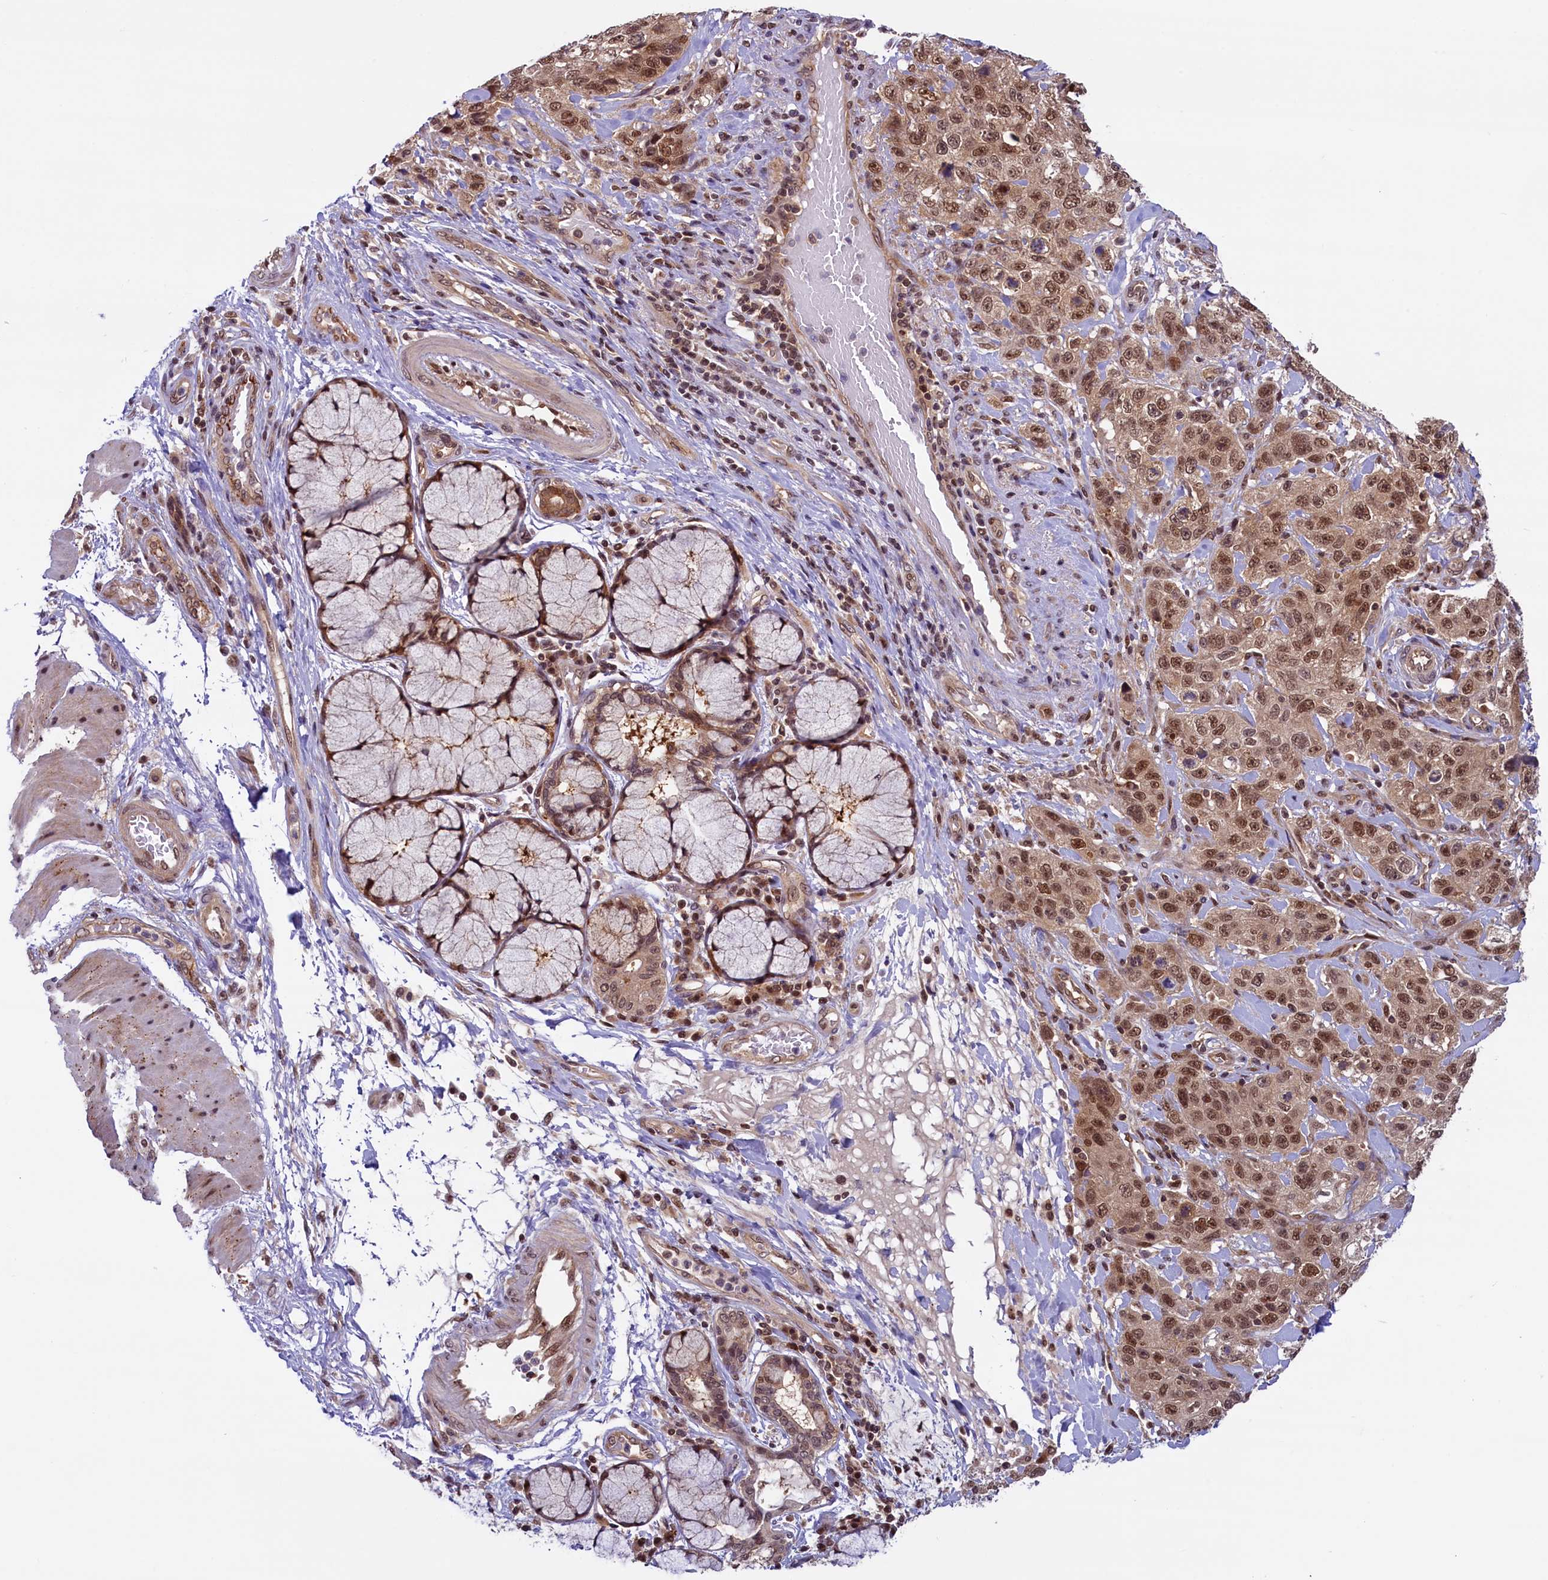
{"staining": {"intensity": "moderate", "quantity": ">75%", "location": "cytoplasmic/membranous,nuclear"}, "tissue": "stomach cancer", "cell_type": "Tumor cells", "image_type": "cancer", "snomed": [{"axis": "morphology", "description": "Adenocarcinoma, NOS"}, {"axis": "topography", "description": "Stomach"}], "caption": "Adenocarcinoma (stomach) stained for a protein (brown) reveals moderate cytoplasmic/membranous and nuclear positive staining in approximately >75% of tumor cells.", "gene": "SLC7A6OS", "patient": {"sex": "male", "age": 48}}